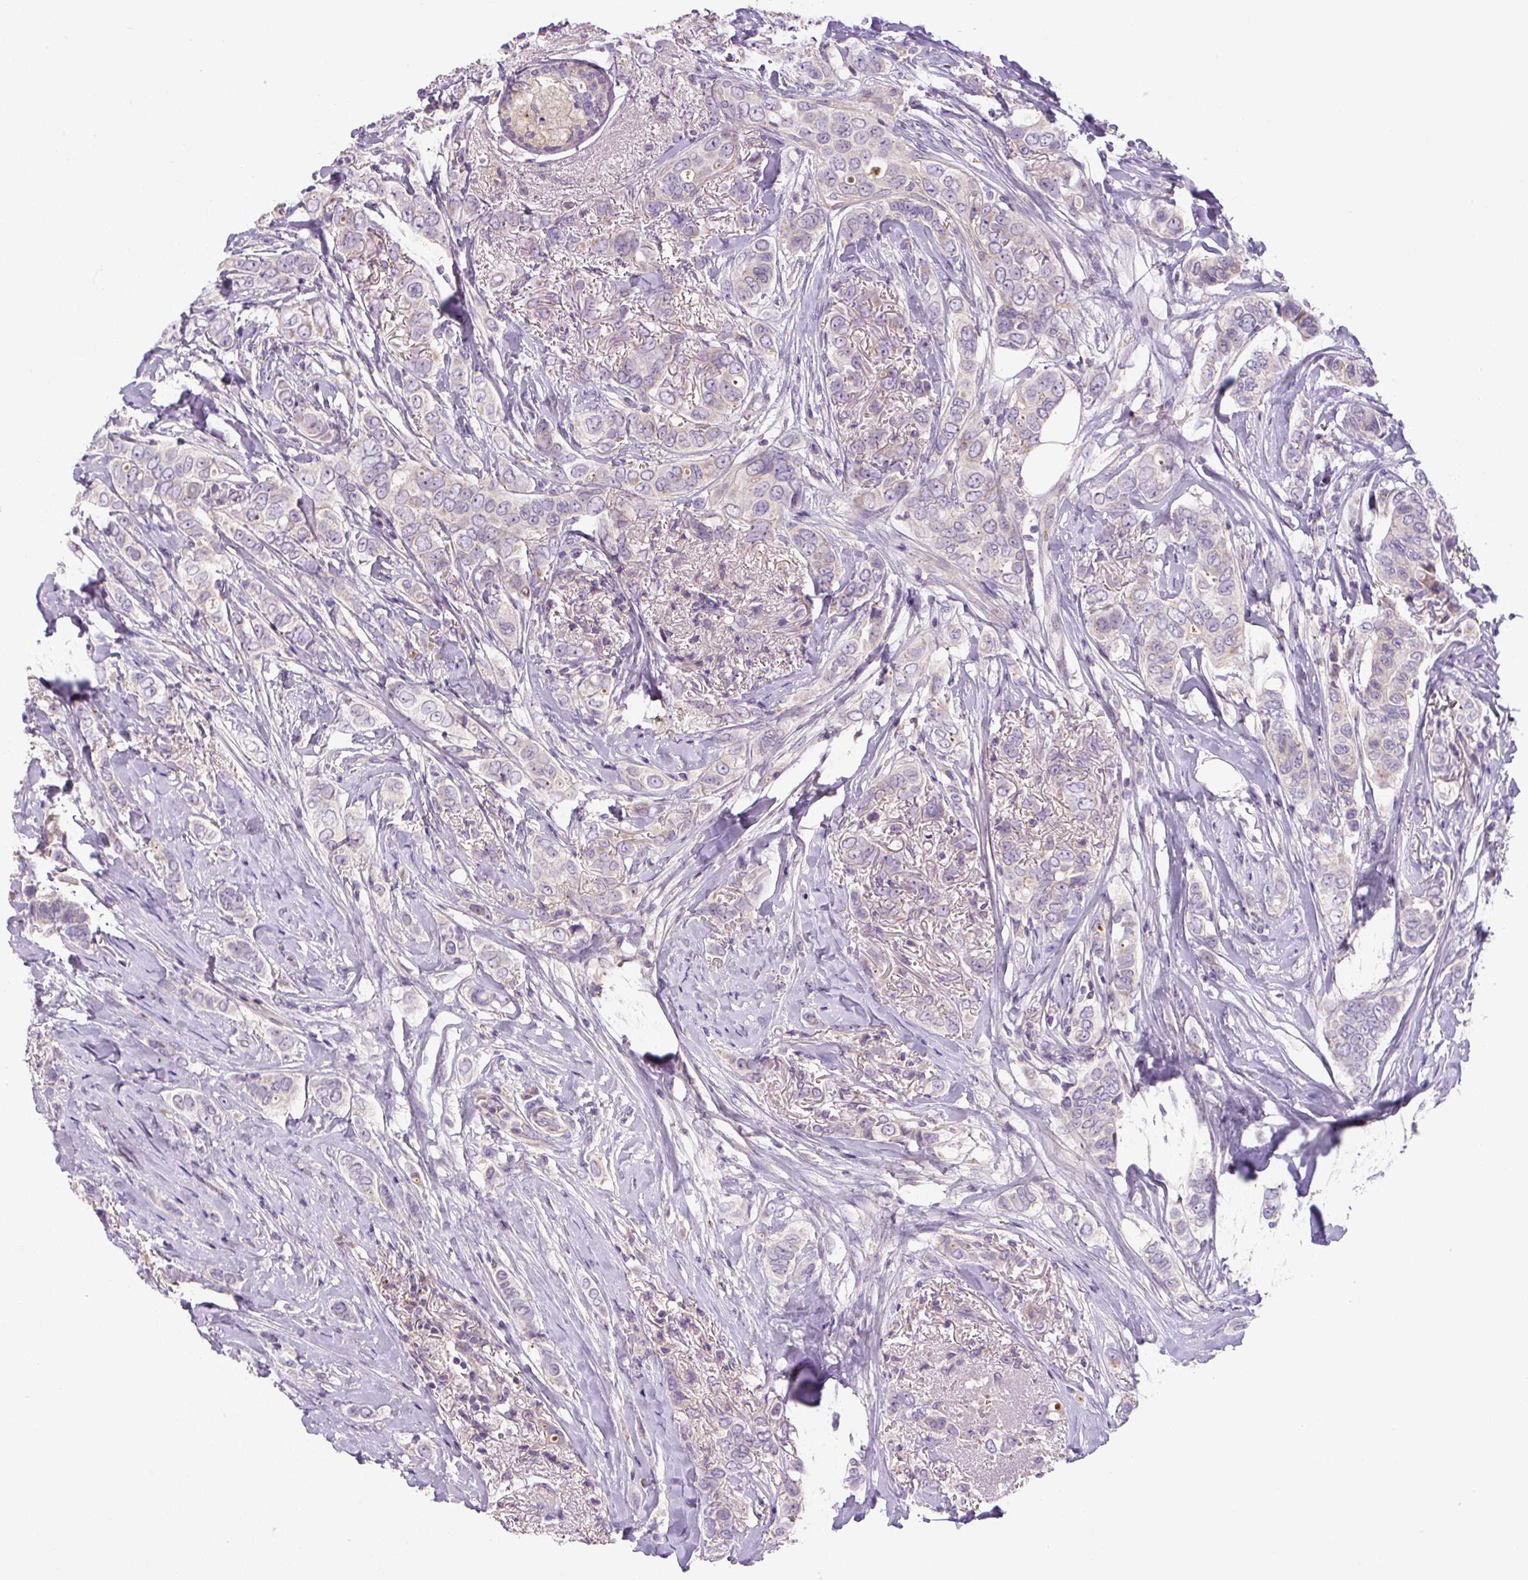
{"staining": {"intensity": "negative", "quantity": "none", "location": "none"}, "tissue": "breast cancer", "cell_type": "Tumor cells", "image_type": "cancer", "snomed": [{"axis": "morphology", "description": "Lobular carcinoma"}, {"axis": "topography", "description": "Breast"}], "caption": "The immunohistochemistry (IHC) histopathology image has no significant positivity in tumor cells of breast lobular carcinoma tissue. The staining was performed using DAB to visualize the protein expression in brown, while the nuclei were stained in blue with hematoxylin (Magnification: 20x).", "gene": "UBL3", "patient": {"sex": "female", "age": 51}}